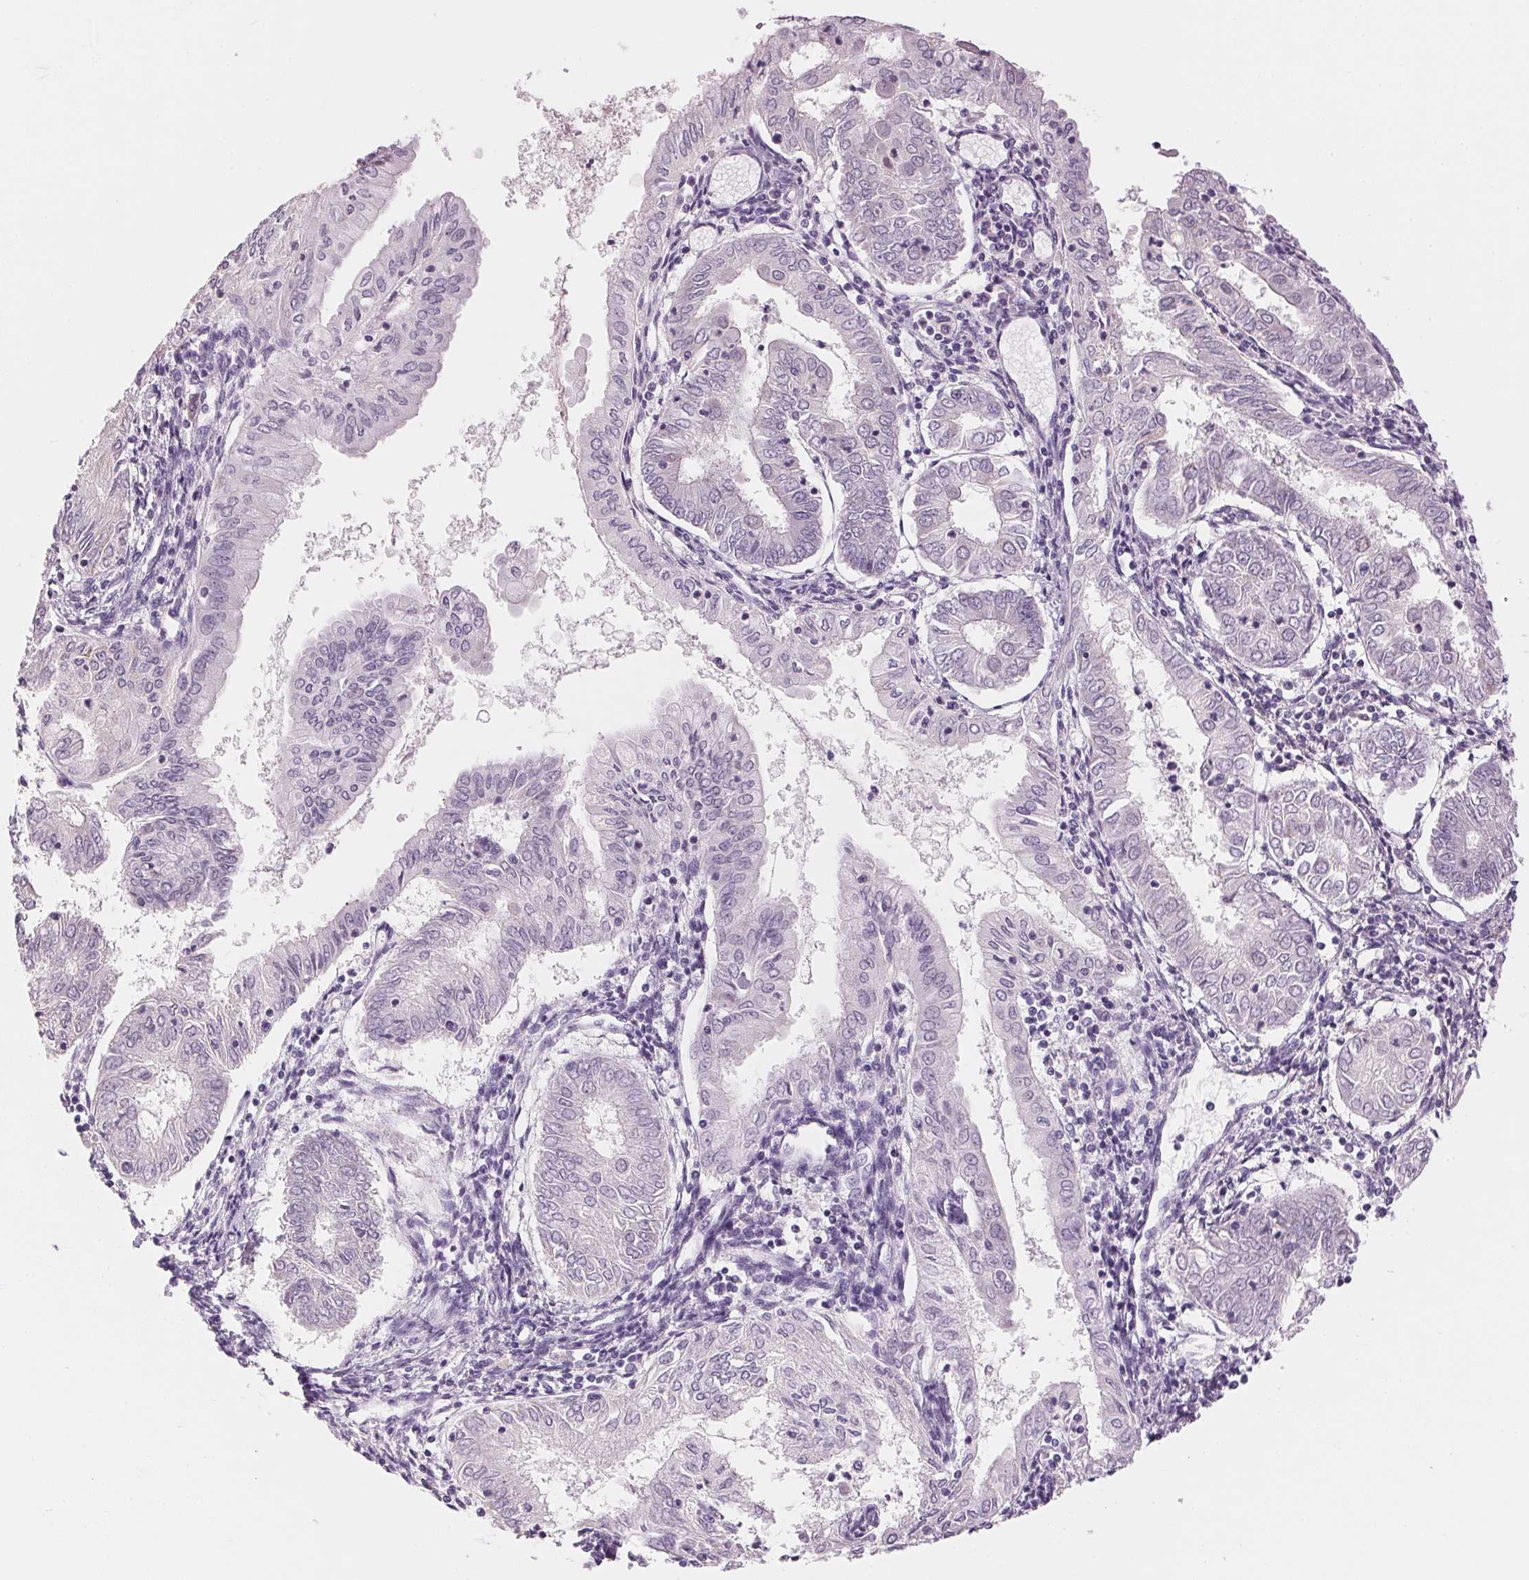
{"staining": {"intensity": "negative", "quantity": "none", "location": "none"}, "tissue": "endometrial cancer", "cell_type": "Tumor cells", "image_type": "cancer", "snomed": [{"axis": "morphology", "description": "Adenocarcinoma, NOS"}, {"axis": "topography", "description": "Endometrium"}], "caption": "High magnification brightfield microscopy of endometrial cancer stained with DAB (3,3'-diaminobenzidine) (brown) and counterstained with hematoxylin (blue): tumor cells show no significant staining. (DAB IHC with hematoxylin counter stain).", "gene": "CYP11B1", "patient": {"sex": "female", "age": 68}}